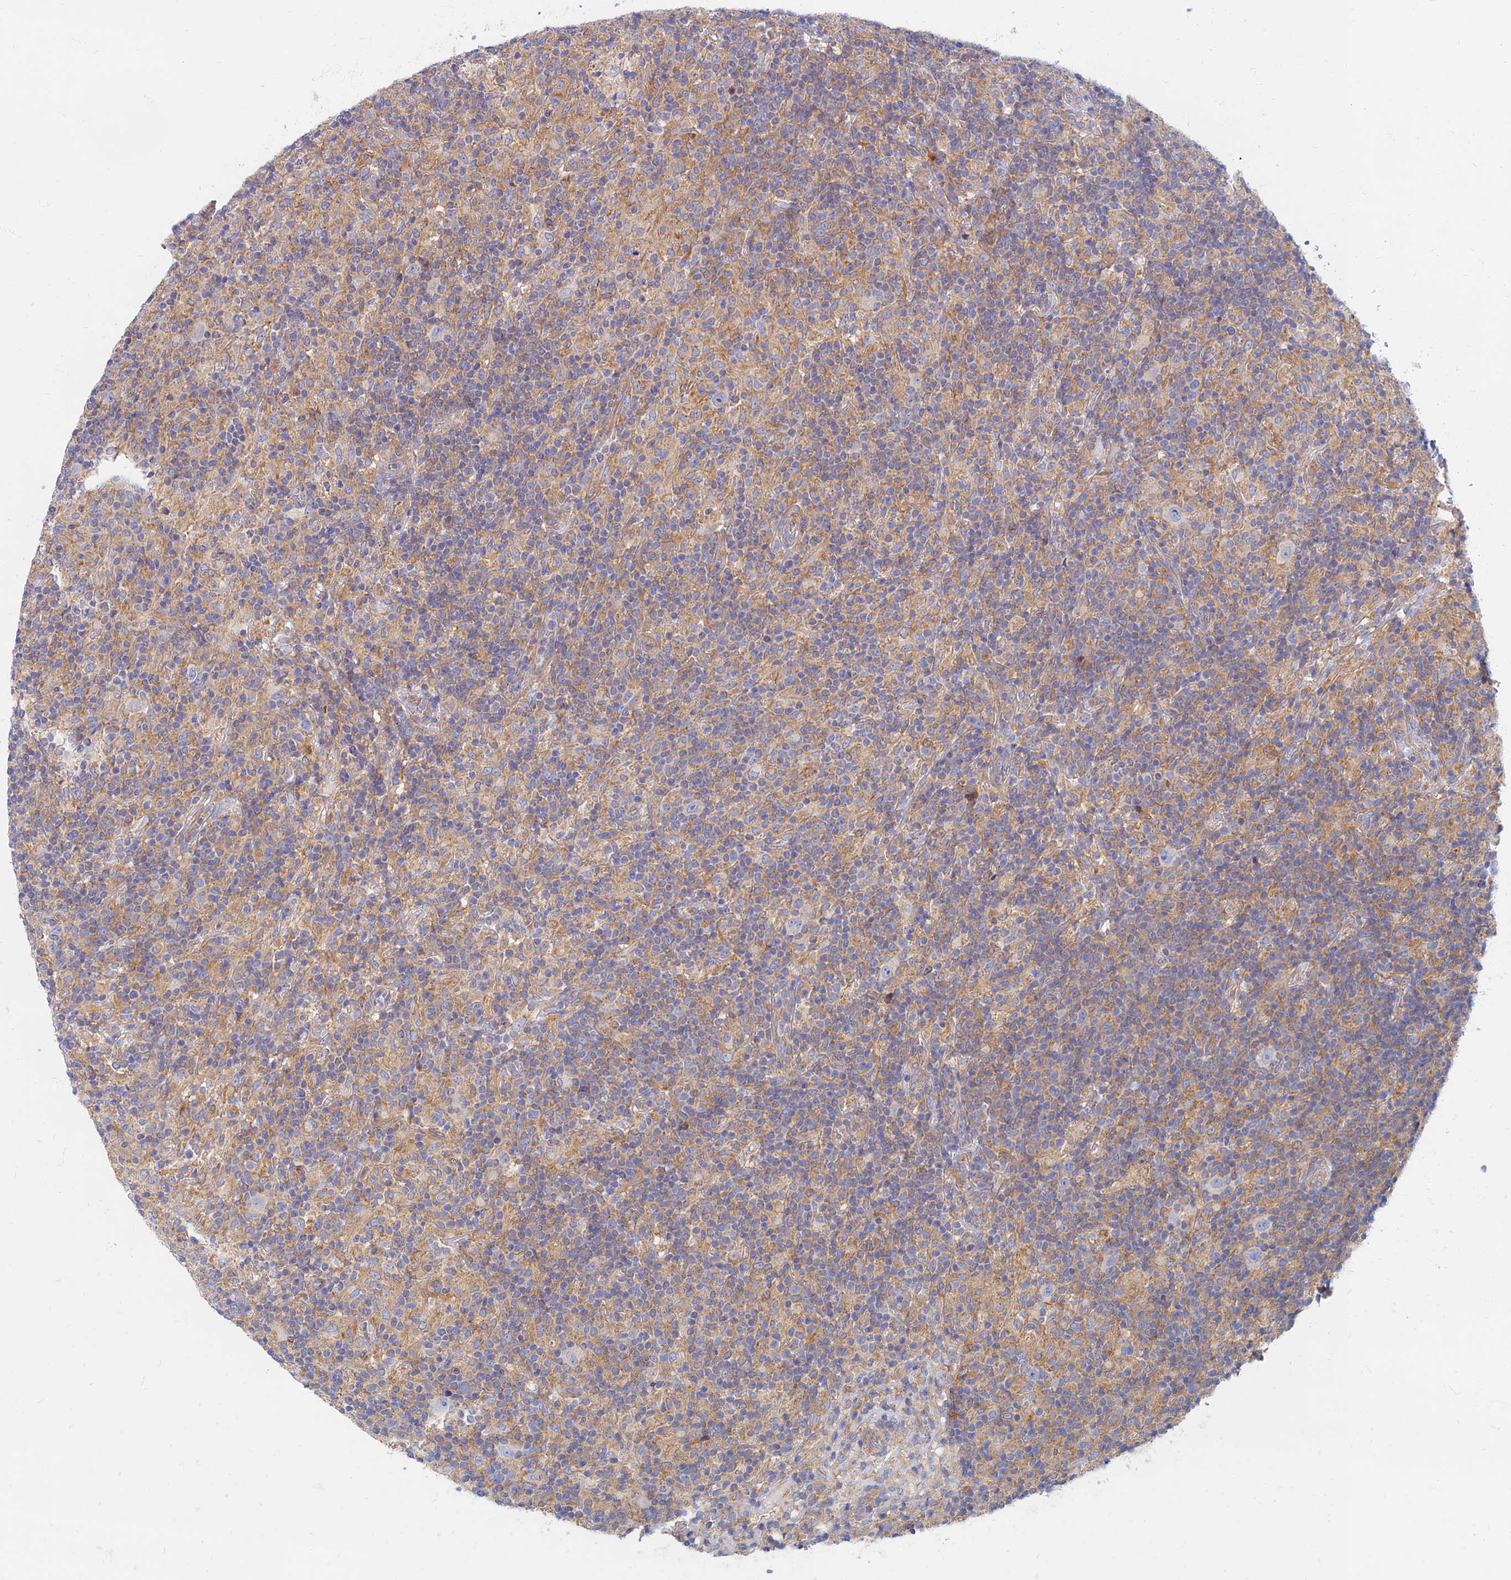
{"staining": {"intensity": "negative", "quantity": "none", "location": "none"}, "tissue": "lymphoma", "cell_type": "Tumor cells", "image_type": "cancer", "snomed": [{"axis": "morphology", "description": "Hodgkin's disease, NOS"}, {"axis": "topography", "description": "Lymph node"}], "caption": "Immunohistochemistry (IHC) of human lymphoma reveals no expression in tumor cells. Nuclei are stained in blue.", "gene": "TMEM44", "patient": {"sex": "male", "age": 70}}